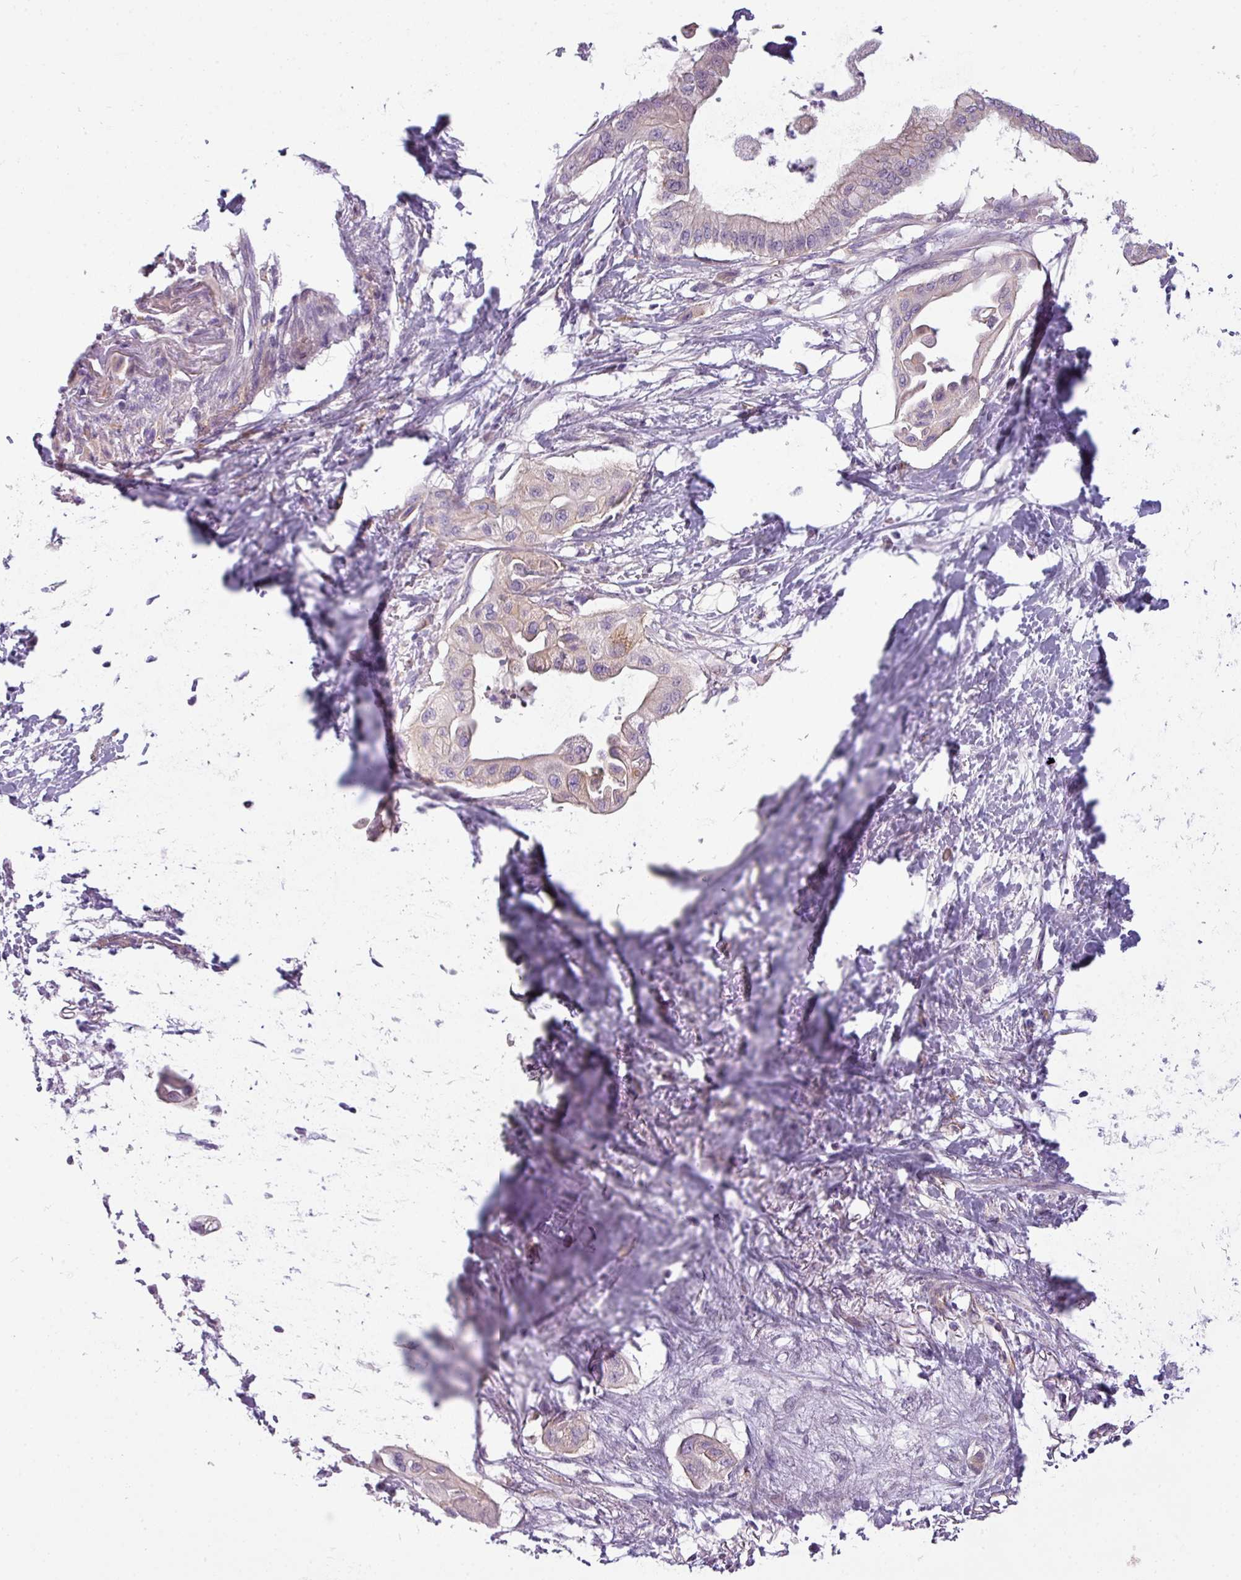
{"staining": {"intensity": "negative", "quantity": "none", "location": "none"}, "tissue": "pancreatic cancer", "cell_type": "Tumor cells", "image_type": "cancer", "snomed": [{"axis": "morphology", "description": "Adenocarcinoma, NOS"}, {"axis": "topography", "description": "Pancreas"}], "caption": "Immunohistochemical staining of human pancreatic cancer reveals no significant expression in tumor cells. (DAB (3,3'-diaminobenzidine) IHC with hematoxylin counter stain).", "gene": "BUD23", "patient": {"sex": "male", "age": 68}}